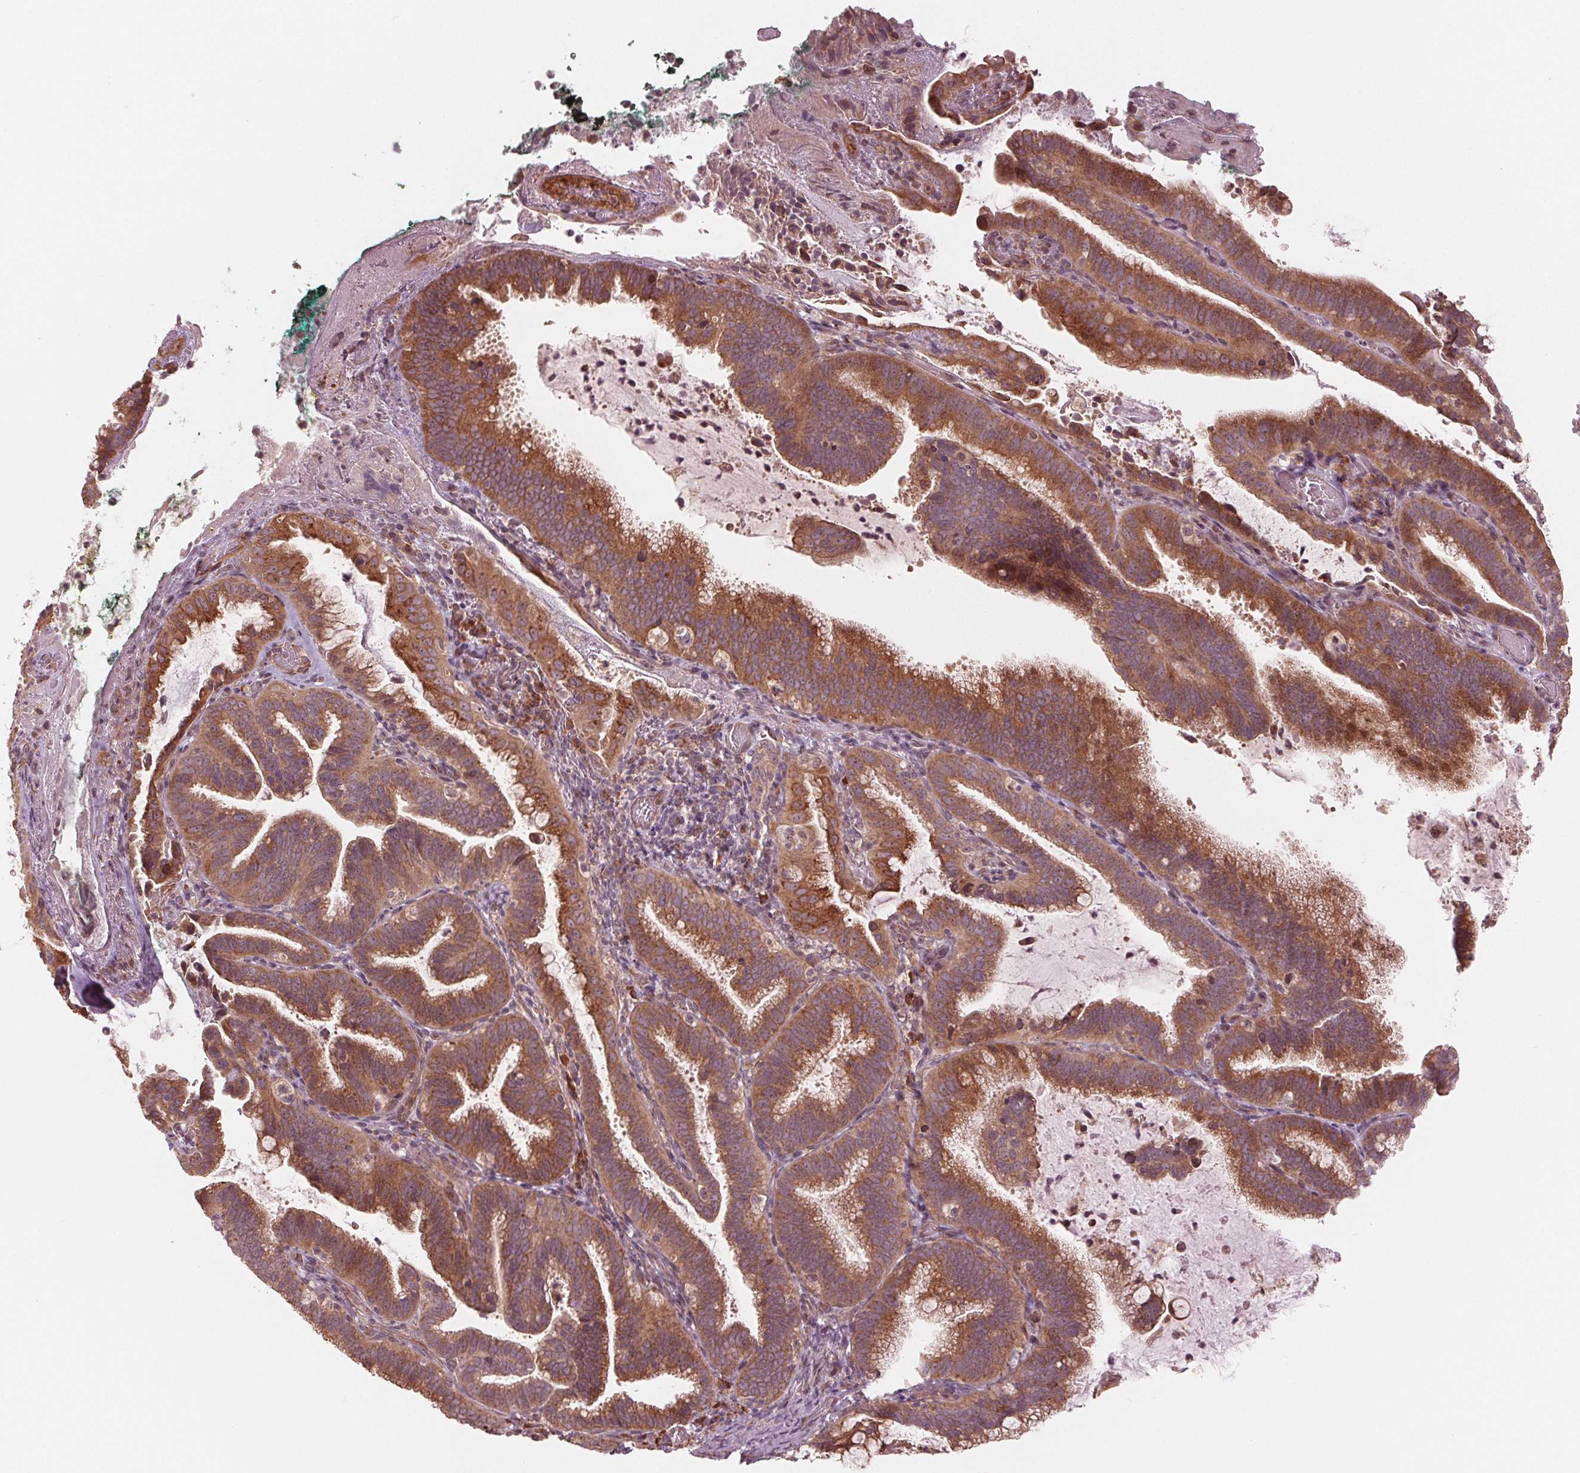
{"staining": {"intensity": "moderate", "quantity": ">75%", "location": "cytoplasmic/membranous"}, "tissue": "cervical cancer", "cell_type": "Tumor cells", "image_type": "cancer", "snomed": [{"axis": "morphology", "description": "Adenocarcinoma, NOS"}, {"axis": "topography", "description": "Cervix"}], "caption": "This is an image of immunohistochemistry (IHC) staining of cervical cancer, which shows moderate staining in the cytoplasmic/membranous of tumor cells.", "gene": "CMIP", "patient": {"sex": "female", "age": 61}}